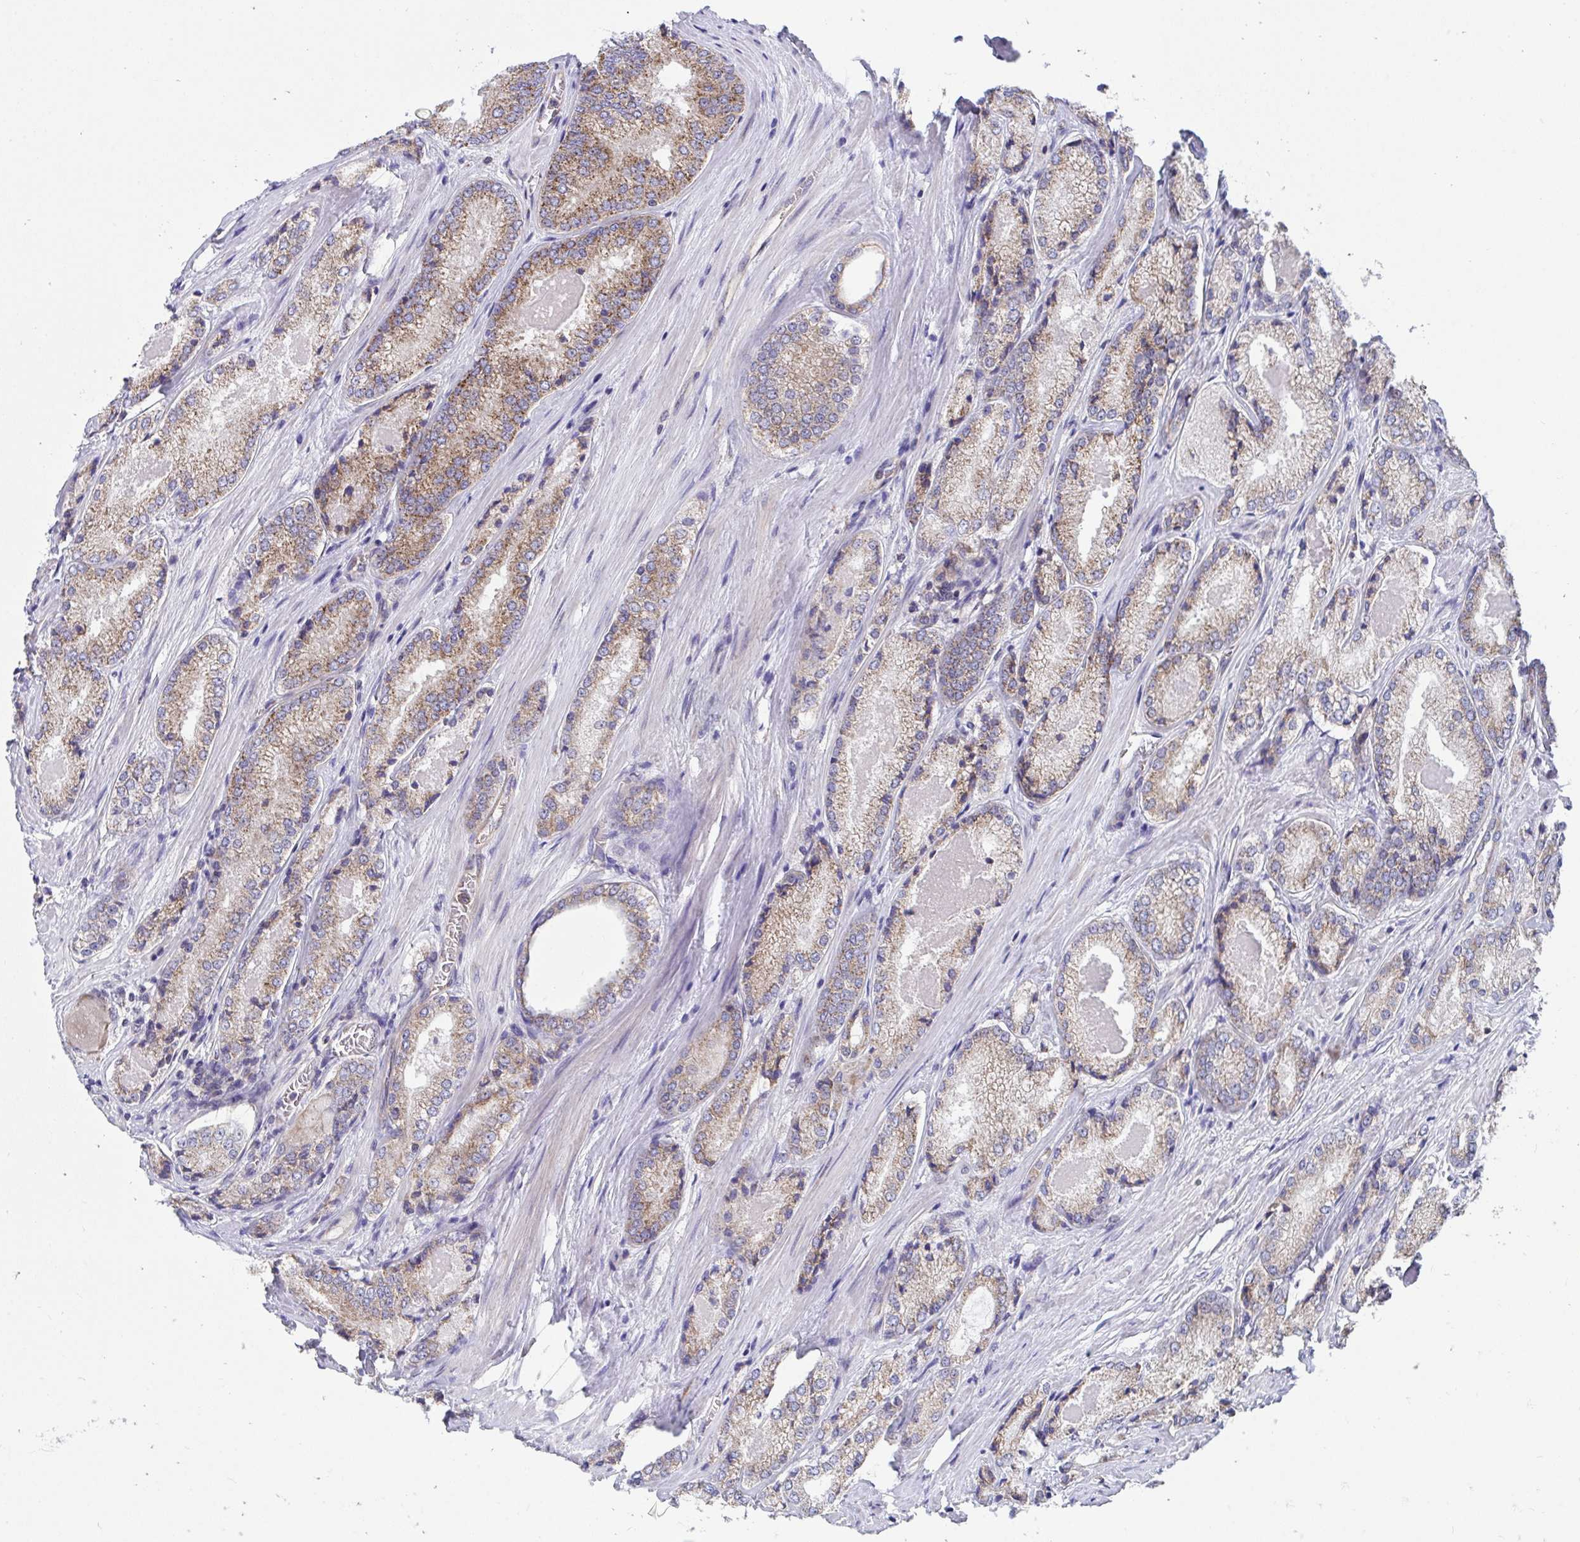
{"staining": {"intensity": "moderate", "quantity": "25%-75%", "location": "cytoplasmic/membranous"}, "tissue": "prostate cancer", "cell_type": "Tumor cells", "image_type": "cancer", "snomed": [{"axis": "morphology", "description": "Adenocarcinoma, NOS"}, {"axis": "morphology", "description": "Adenocarcinoma, Low grade"}, {"axis": "topography", "description": "Prostate"}], "caption": "Immunohistochemical staining of prostate adenocarcinoma (low-grade) reveals medium levels of moderate cytoplasmic/membranous staining in approximately 25%-75% of tumor cells.", "gene": "FHIP1B", "patient": {"sex": "male", "age": 68}}